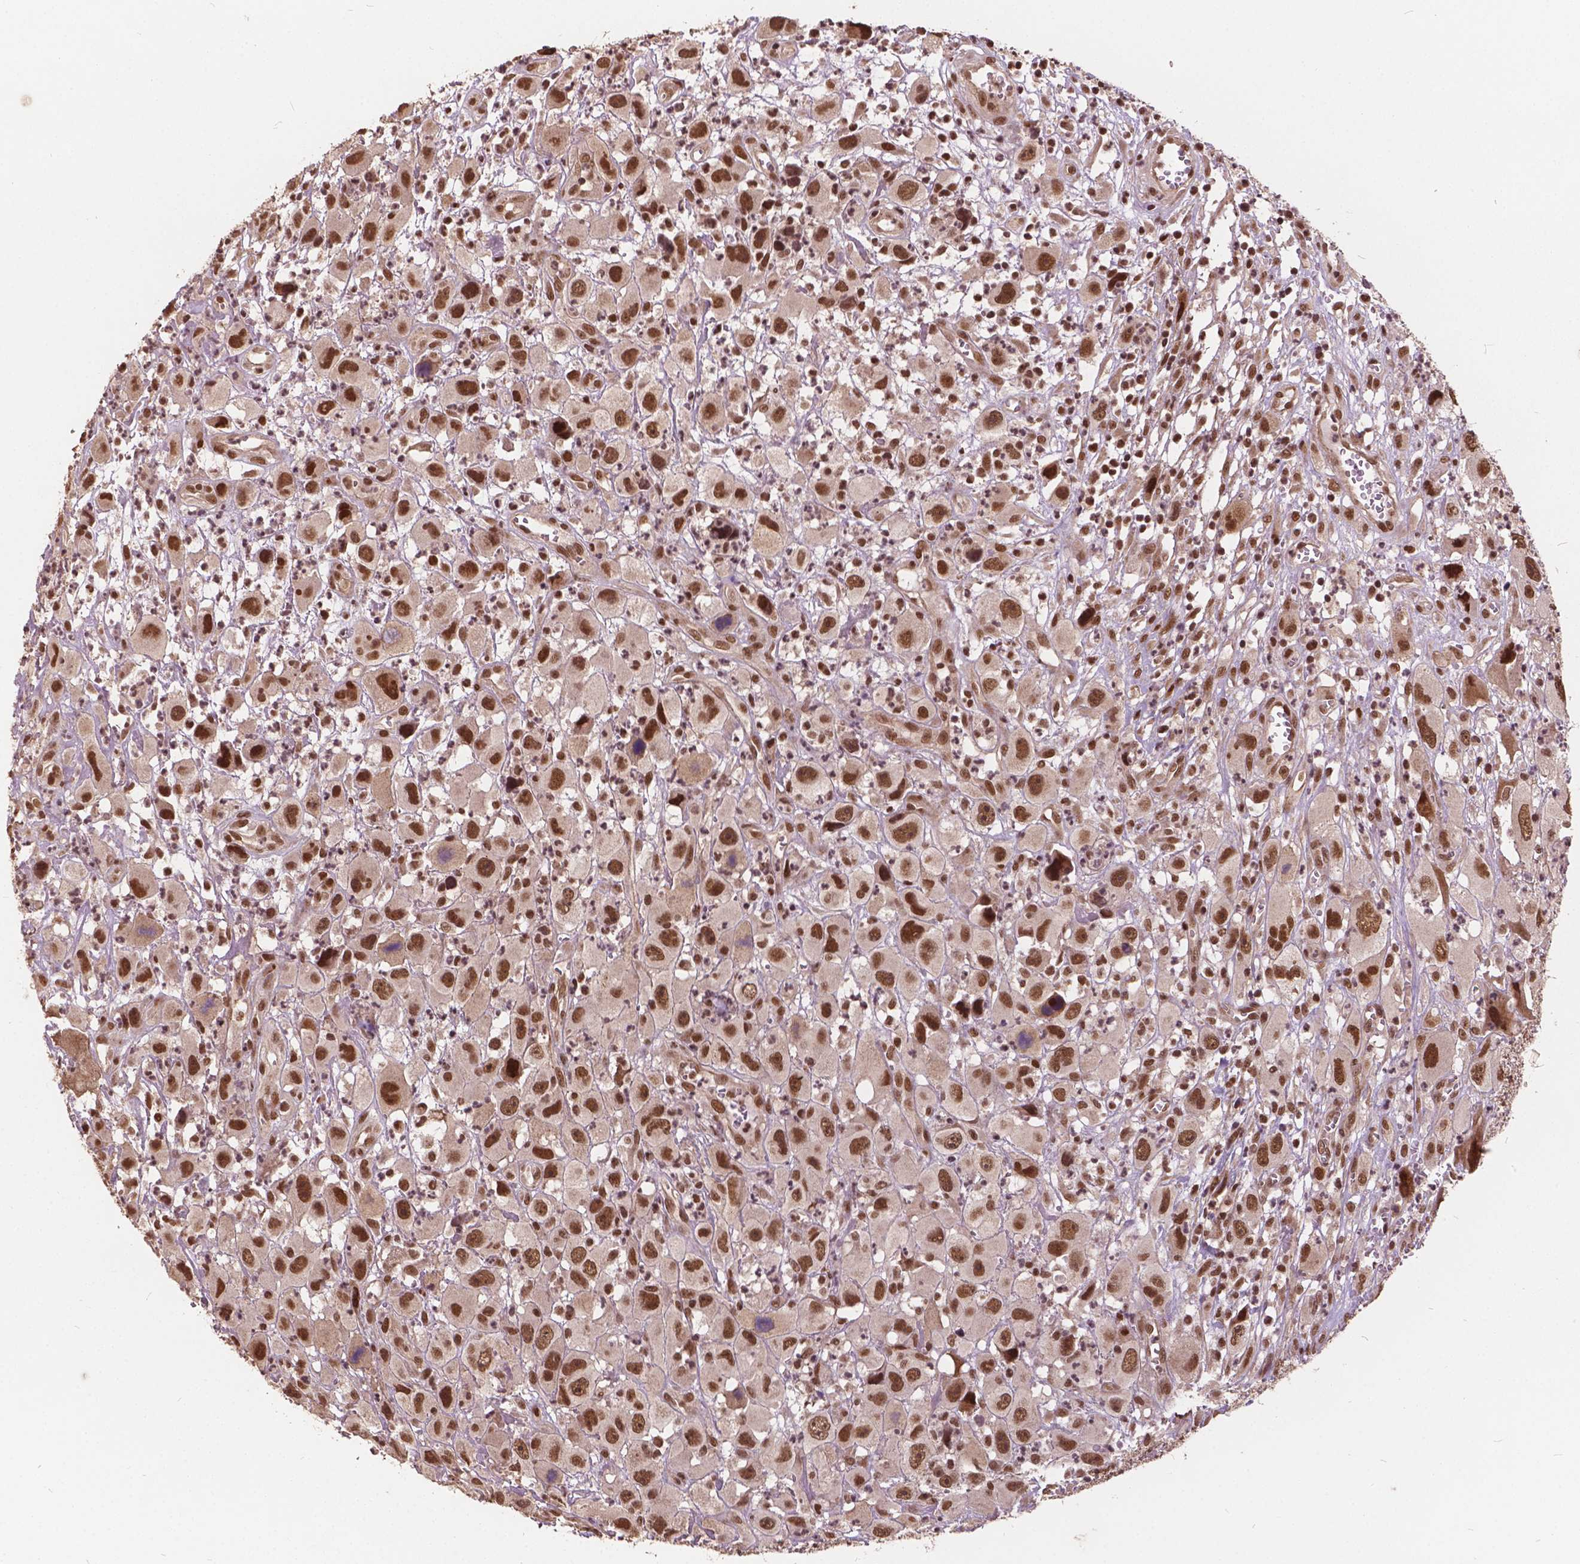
{"staining": {"intensity": "moderate", "quantity": ">75%", "location": "nuclear"}, "tissue": "head and neck cancer", "cell_type": "Tumor cells", "image_type": "cancer", "snomed": [{"axis": "morphology", "description": "Squamous cell carcinoma, NOS"}, {"axis": "morphology", "description": "Squamous cell carcinoma, metastatic, NOS"}, {"axis": "topography", "description": "Oral tissue"}, {"axis": "topography", "description": "Head-Neck"}], "caption": "IHC (DAB (3,3'-diaminobenzidine)) staining of human head and neck cancer (squamous cell carcinoma) reveals moderate nuclear protein positivity in about >75% of tumor cells.", "gene": "GPS2", "patient": {"sex": "female", "age": 85}}